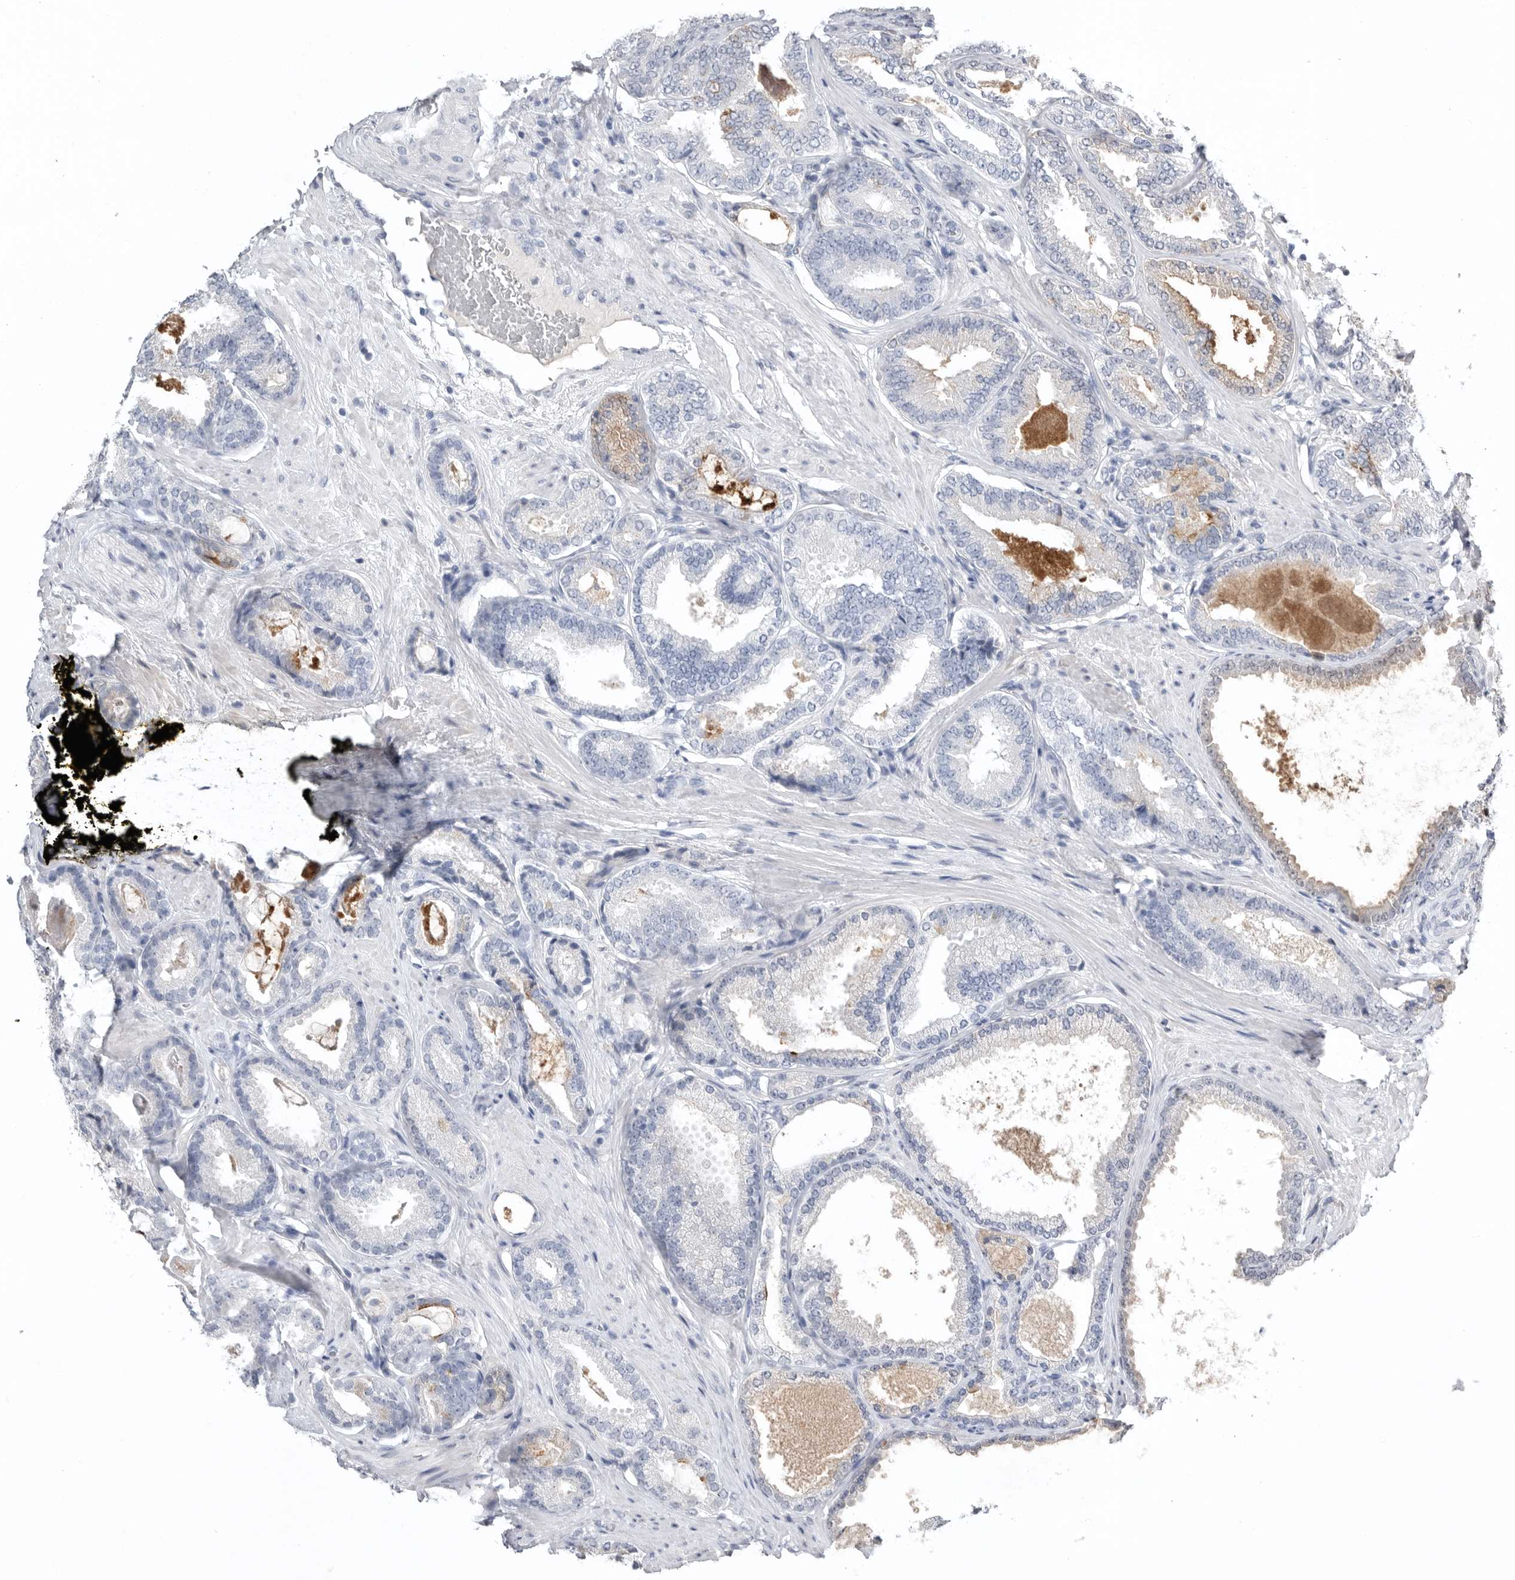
{"staining": {"intensity": "strong", "quantity": "<25%", "location": "cytoplasmic/membranous"}, "tissue": "prostate cancer", "cell_type": "Tumor cells", "image_type": "cancer", "snomed": [{"axis": "morphology", "description": "Adenocarcinoma, Low grade"}, {"axis": "topography", "description": "Prostate"}], "caption": "Immunohistochemistry staining of prostate low-grade adenocarcinoma, which reveals medium levels of strong cytoplasmic/membranous expression in approximately <25% of tumor cells indicating strong cytoplasmic/membranous protein expression. The staining was performed using DAB (3,3'-diaminobenzidine) (brown) for protein detection and nuclei were counterstained in hematoxylin (blue).", "gene": "TIMP1", "patient": {"sex": "male", "age": 71}}